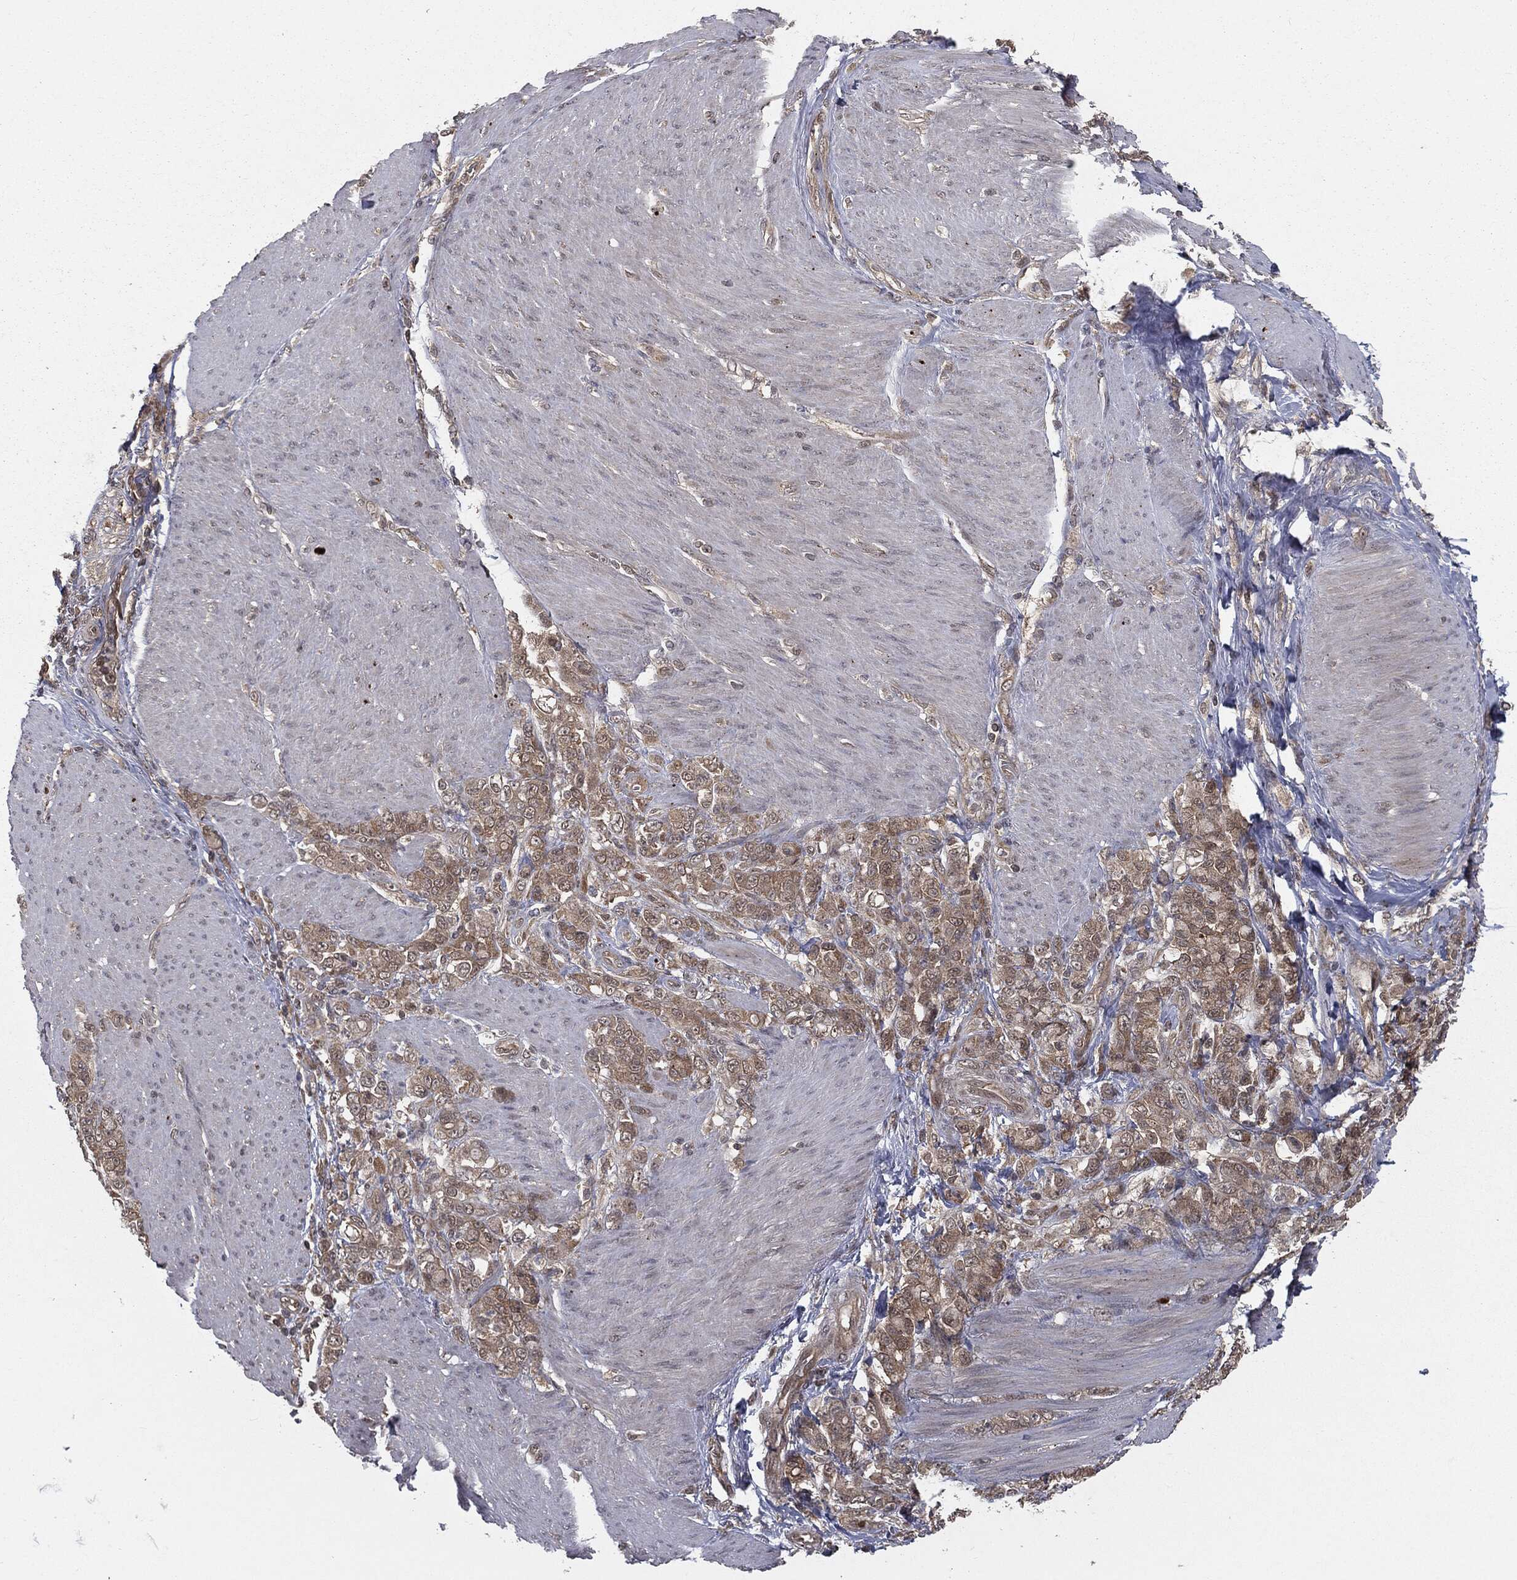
{"staining": {"intensity": "weak", "quantity": ">75%", "location": "cytoplasmic/membranous"}, "tissue": "stomach cancer", "cell_type": "Tumor cells", "image_type": "cancer", "snomed": [{"axis": "morphology", "description": "Adenocarcinoma, NOS"}, {"axis": "topography", "description": "Stomach"}], "caption": "Protein expression analysis of stomach cancer reveals weak cytoplasmic/membranous expression in approximately >75% of tumor cells.", "gene": "FBXO7", "patient": {"sex": "female", "age": 79}}